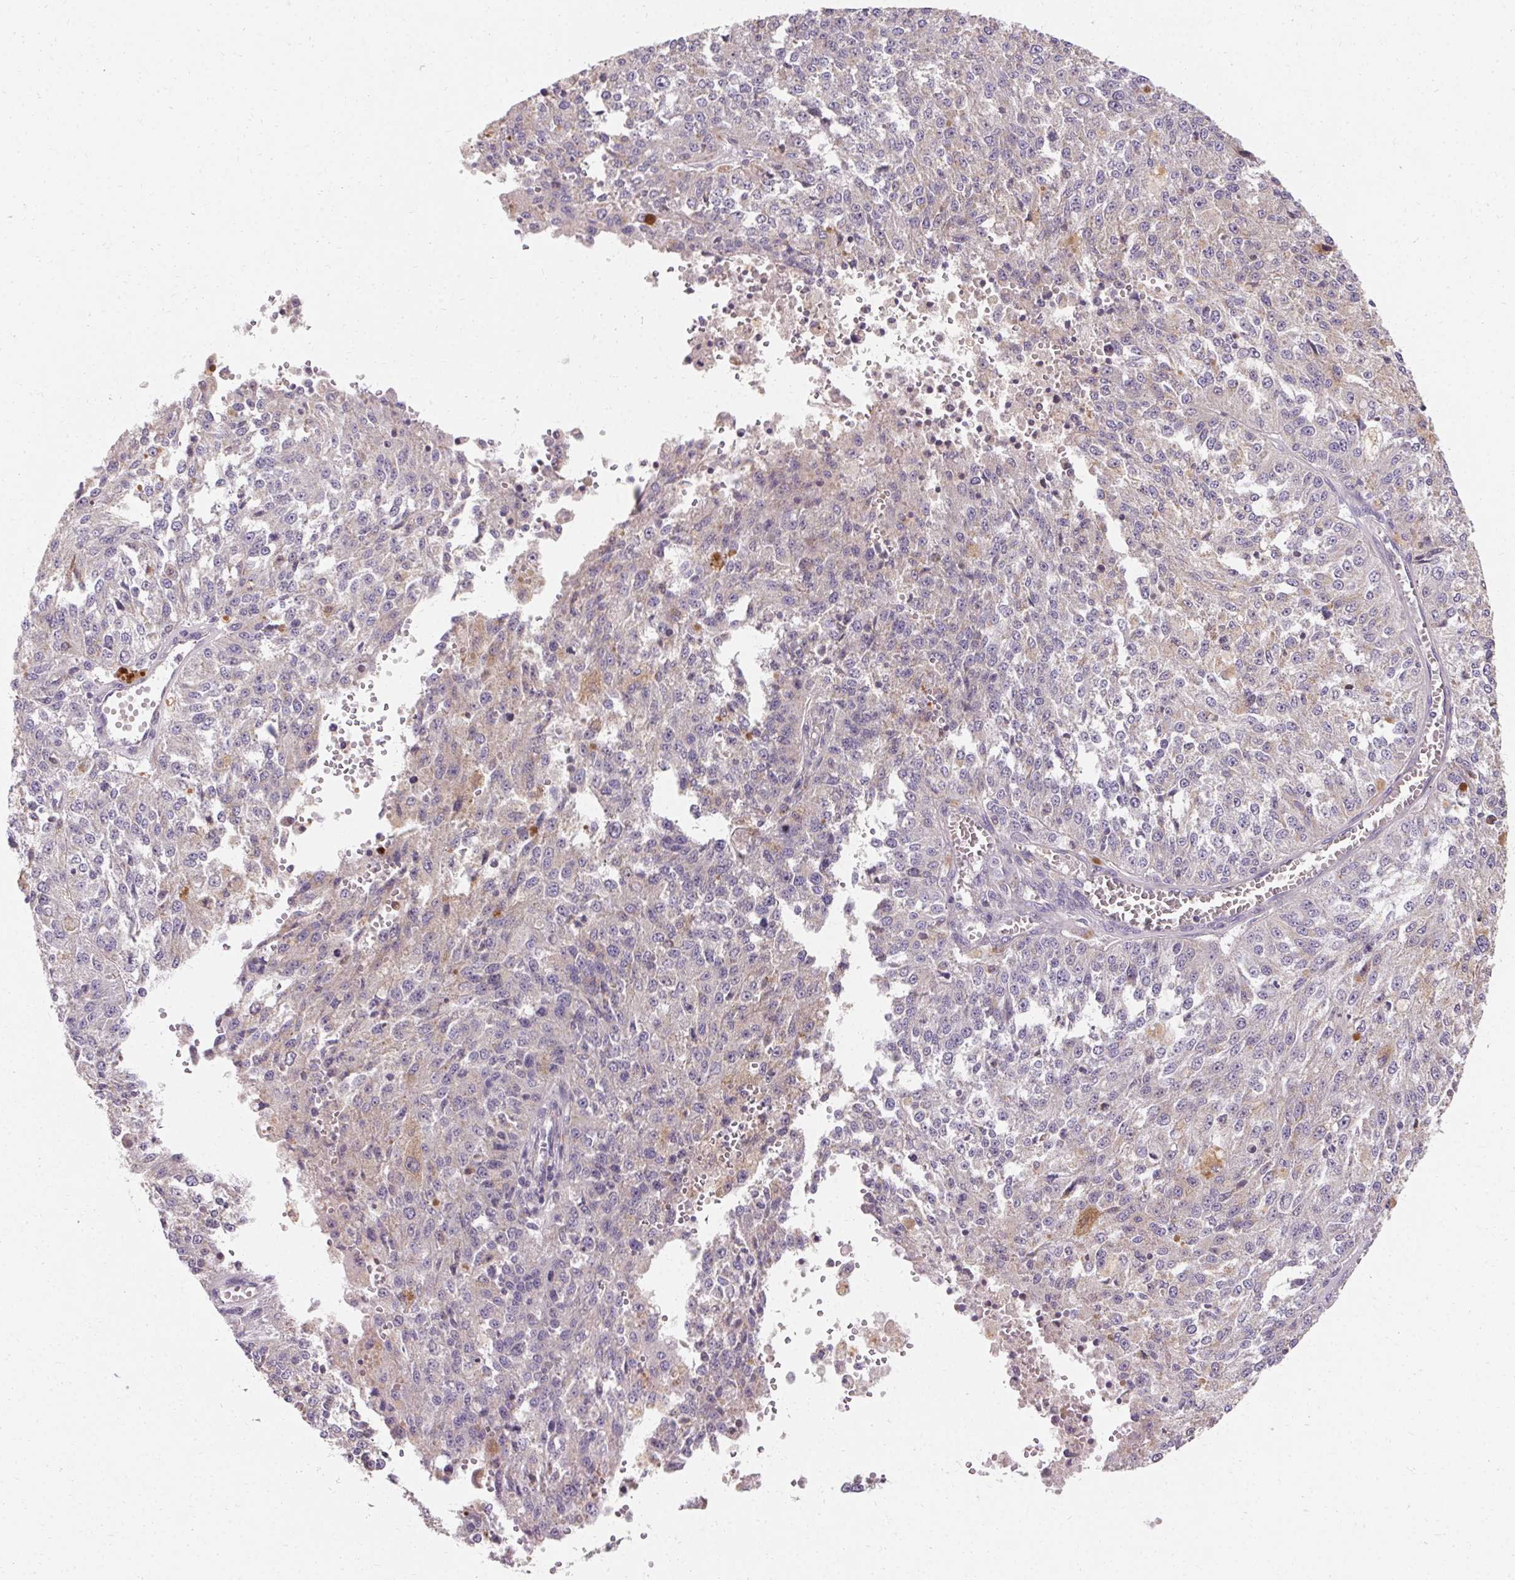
{"staining": {"intensity": "negative", "quantity": "none", "location": "none"}, "tissue": "melanoma", "cell_type": "Tumor cells", "image_type": "cancer", "snomed": [{"axis": "morphology", "description": "Malignant melanoma, Metastatic site"}, {"axis": "topography", "description": "Lymph node"}], "caption": "Micrograph shows no protein positivity in tumor cells of malignant melanoma (metastatic site) tissue. The staining was performed using DAB to visualize the protein expression in brown, while the nuclei were stained in blue with hematoxylin (Magnification: 20x).", "gene": "TRIP13", "patient": {"sex": "female", "age": 64}}